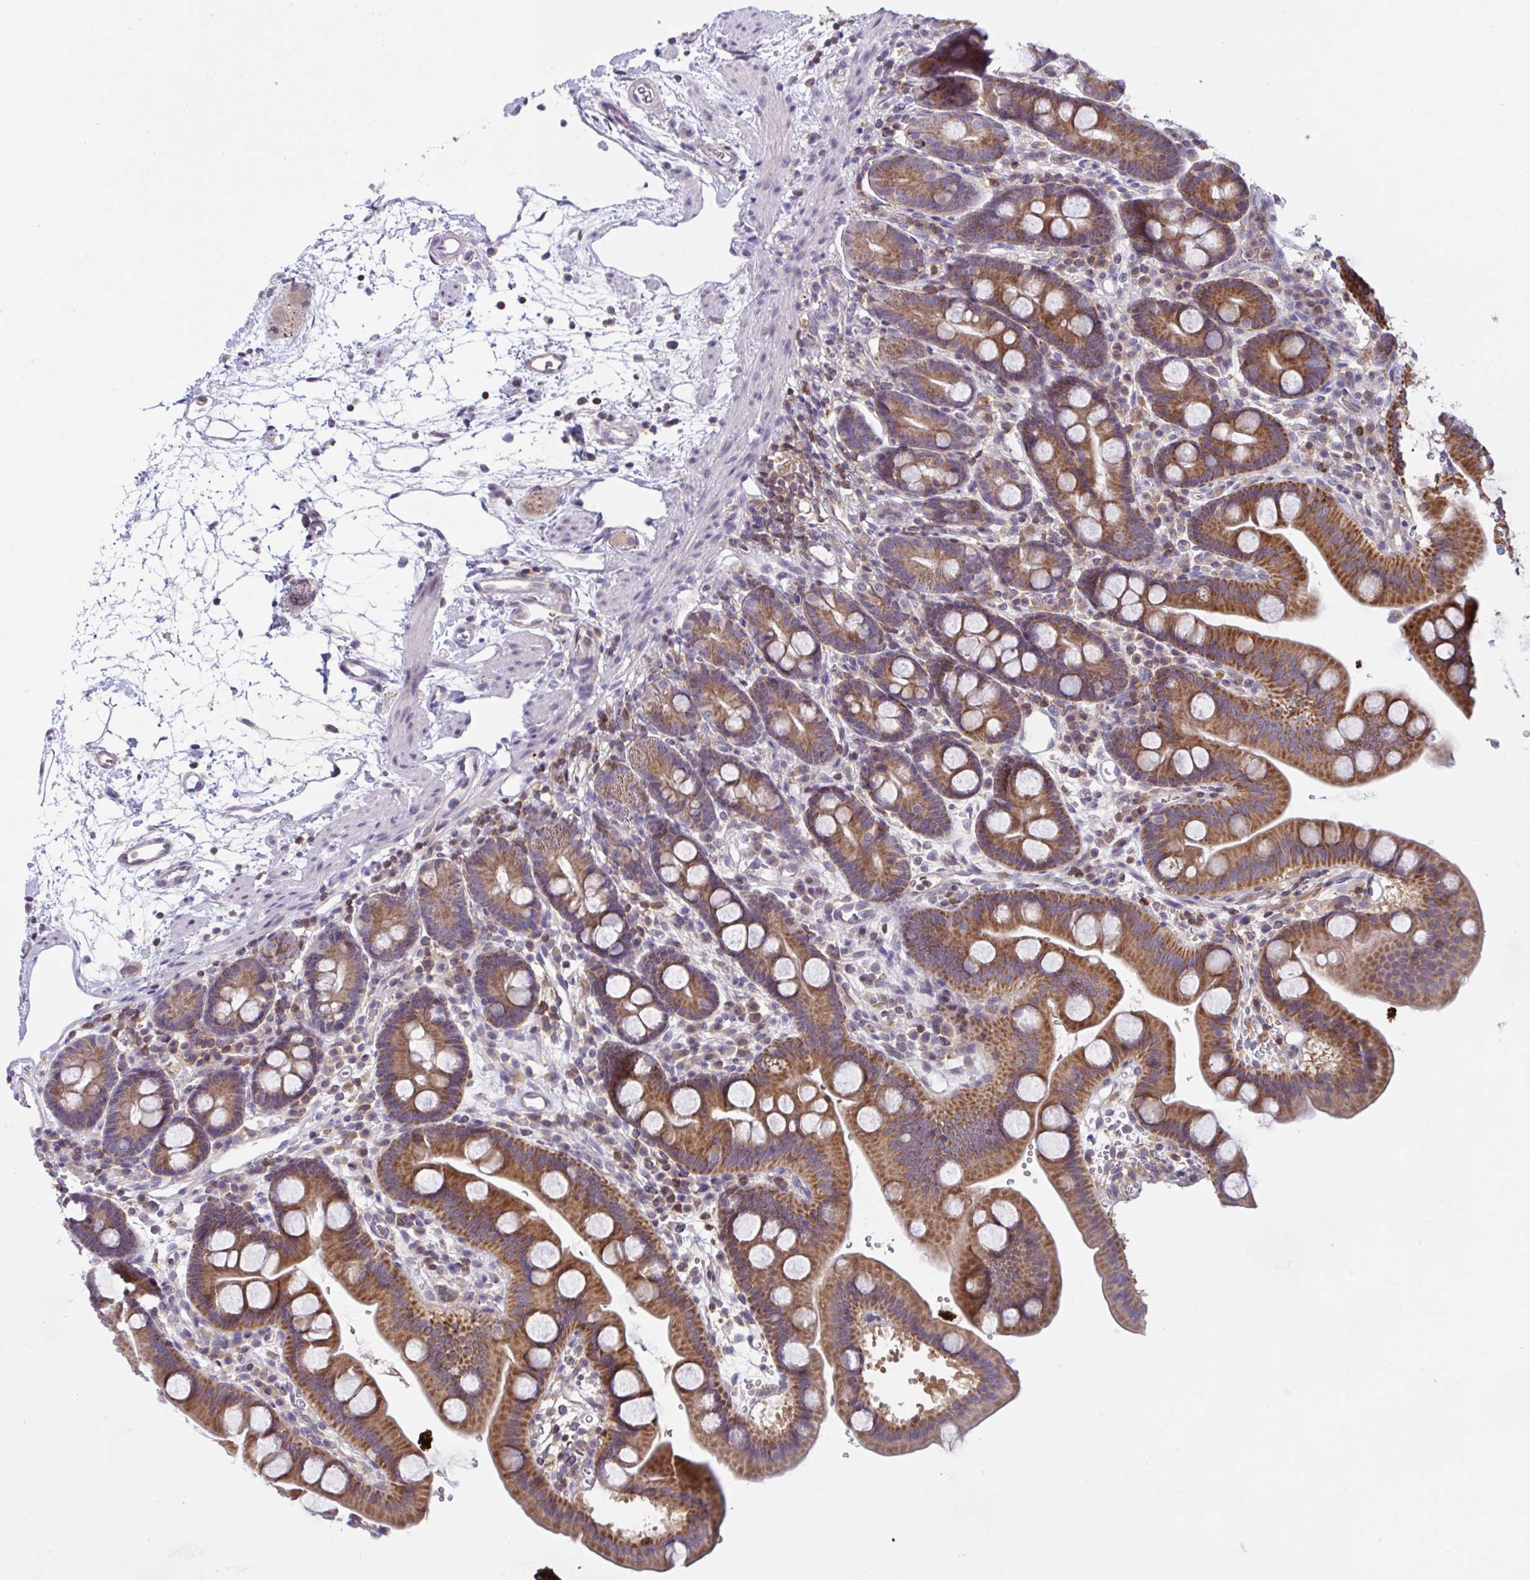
{"staining": {"intensity": "moderate", "quantity": "25%-75%", "location": "cytoplasmic/membranous"}, "tissue": "duodenum", "cell_type": "Glandular cells", "image_type": "normal", "snomed": [{"axis": "morphology", "description": "Normal tissue, NOS"}, {"axis": "topography", "description": "Duodenum"}], "caption": "A histopathology image of duodenum stained for a protein displays moderate cytoplasmic/membranous brown staining in glandular cells. Immunohistochemistry stains the protein in brown and the nuclei are stained blue.", "gene": "TANK", "patient": {"sex": "male", "age": 59}}